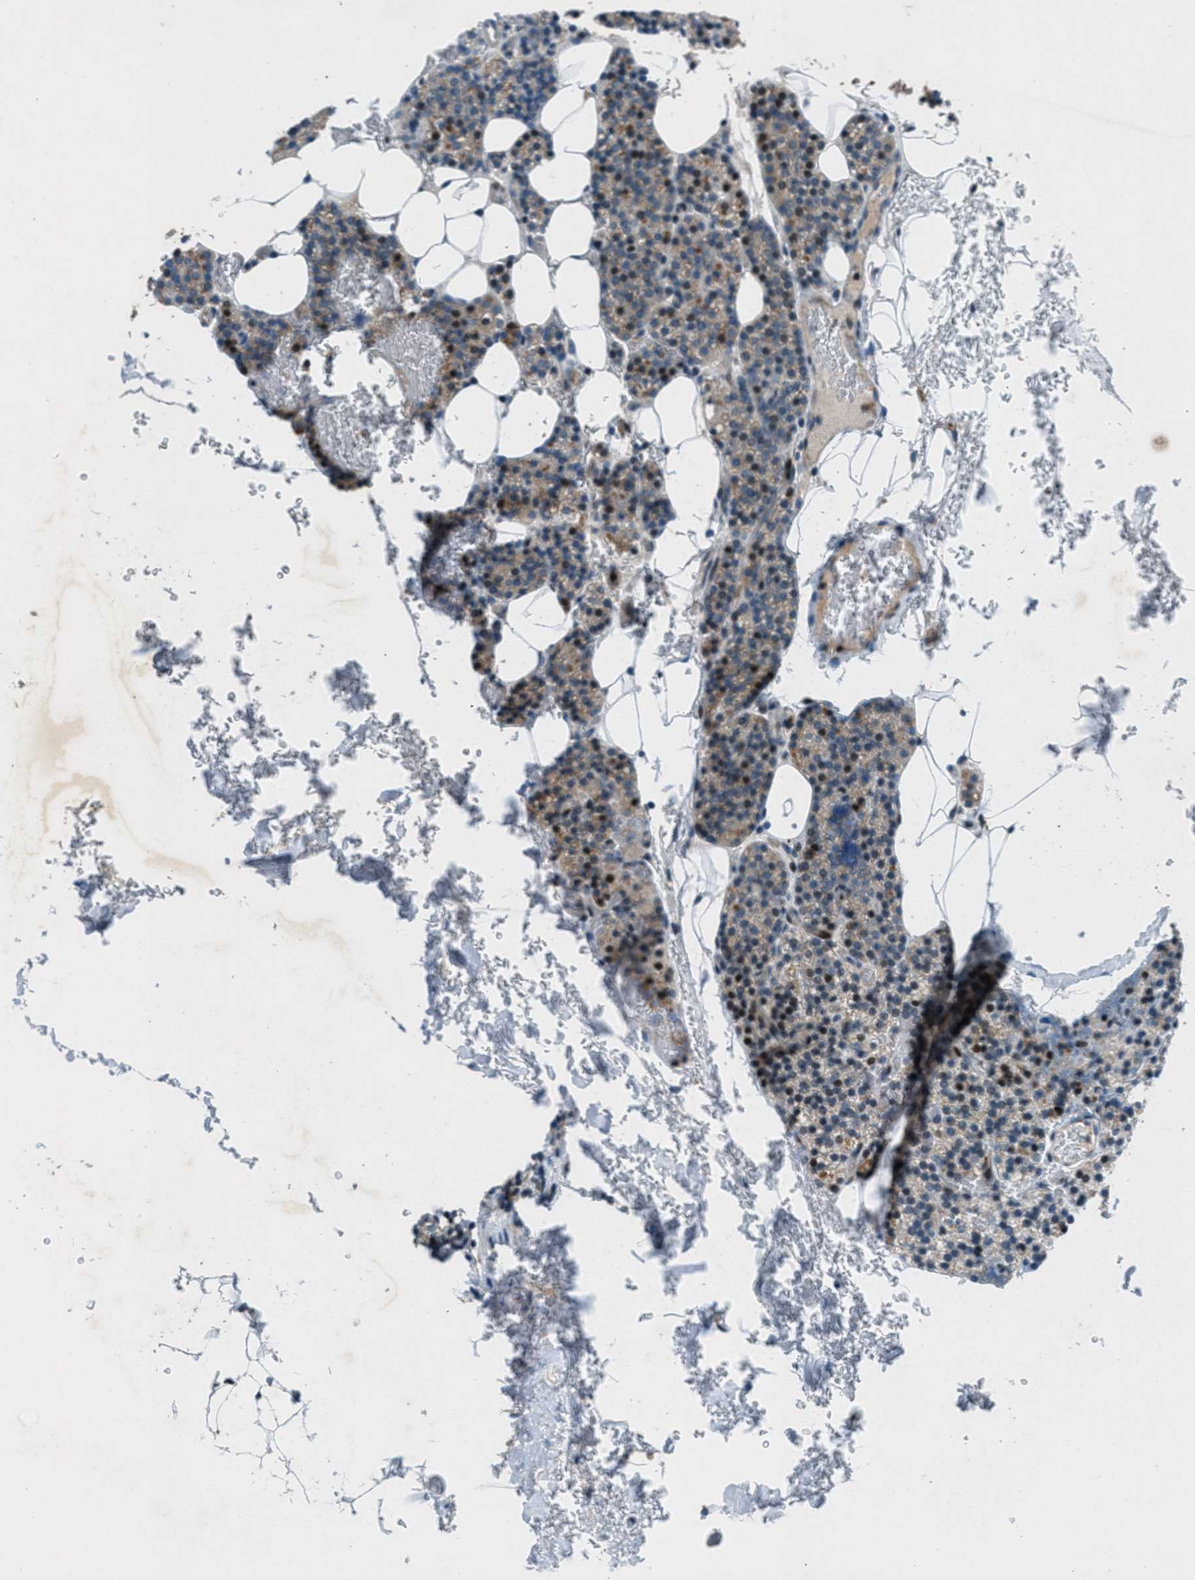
{"staining": {"intensity": "moderate", "quantity": "25%-75%", "location": "cytoplasmic/membranous,nuclear"}, "tissue": "parathyroid gland", "cell_type": "Glandular cells", "image_type": "normal", "snomed": [{"axis": "morphology", "description": "Normal tissue, NOS"}, {"axis": "morphology", "description": "Inflammation chronic"}, {"axis": "morphology", "description": "Goiter, colloid"}, {"axis": "topography", "description": "Thyroid gland"}, {"axis": "topography", "description": "Parathyroid gland"}], "caption": "Brown immunohistochemical staining in benign human parathyroid gland displays moderate cytoplasmic/membranous,nuclear staining in about 25%-75% of glandular cells. The staining was performed using DAB (3,3'-diaminobenzidine) to visualize the protein expression in brown, while the nuclei were stained in blue with hematoxylin (Magnification: 20x).", "gene": "CLEC2D", "patient": {"sex": "male", "age": 65}}